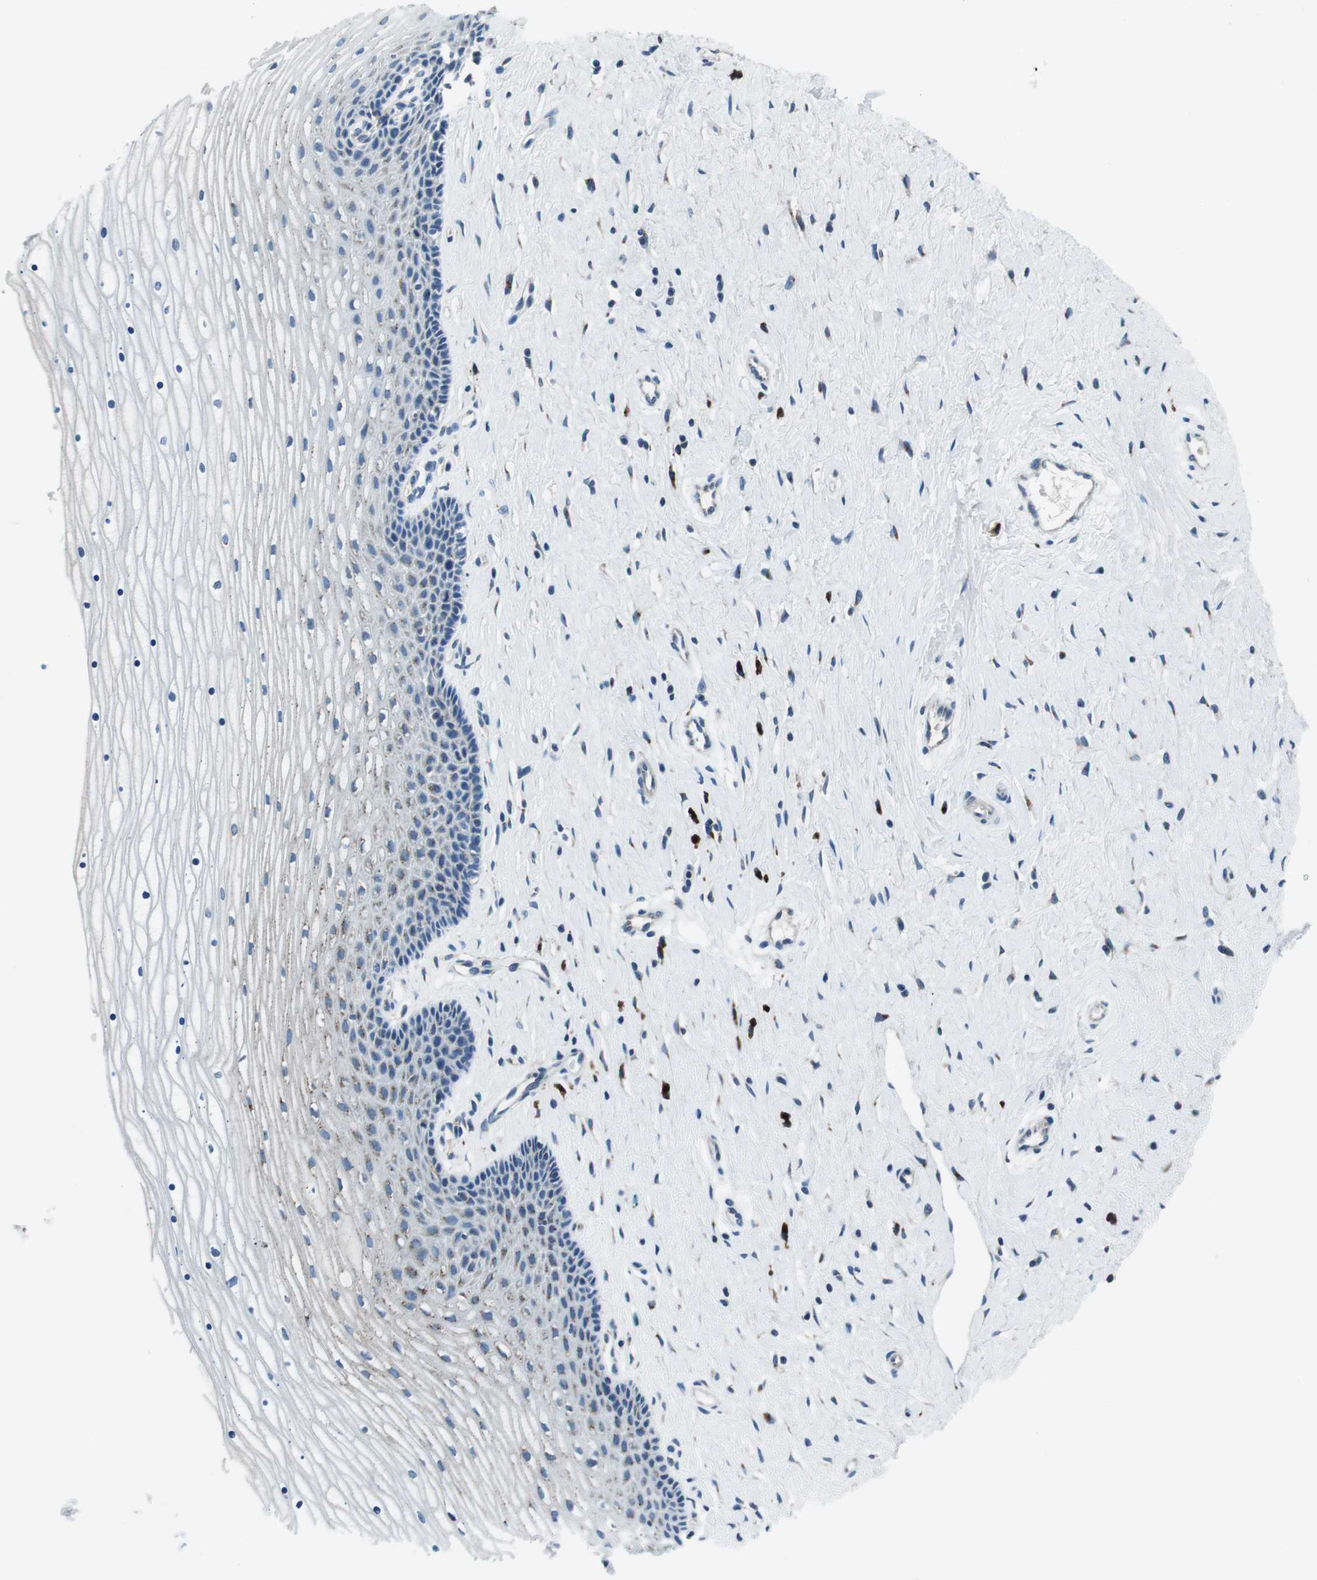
{"staining": {"intensity": "strong", "quantity": ">75%", "location": "cytoplasmic/membranous"}, "tissue": "cervix", "cell_type": "Glandular cells", "image_type": "normal", "snomed": [{"axis": "morphology", "description": "Normal tissue, NOS"}, {"axis": "topography", "description": "Cervix"}], "caption": "This is an image of immunohistochemistry staining of benign cervix, which shows strong expression in the cytoplasmic/membranous of glandular cells.", "gene": "NUCB2", "patient": {"sex": "female", "age": 39}}